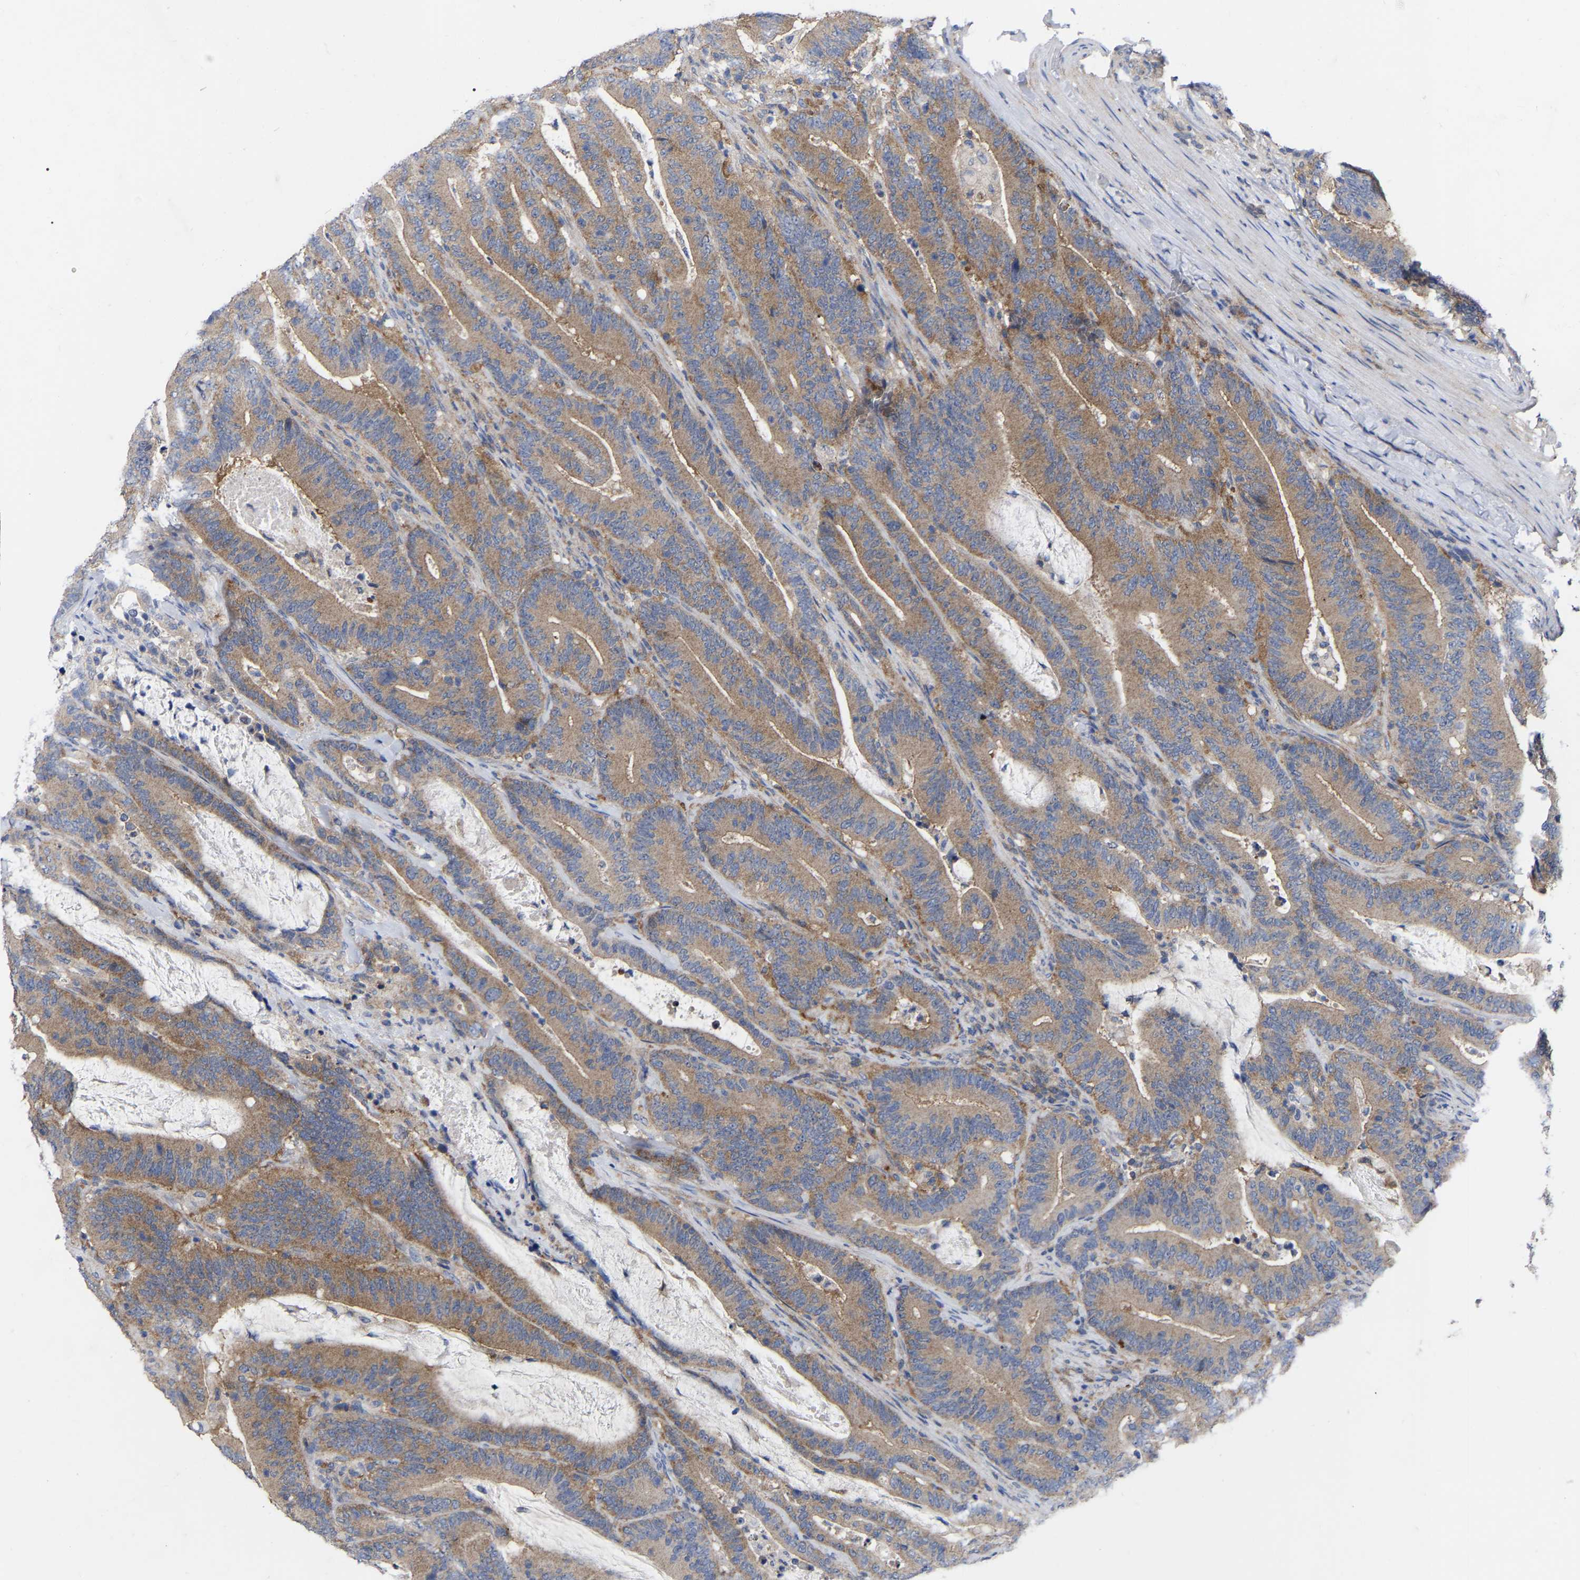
{"staining": {"intensity": "weak", "quantity": ">75%", "location": "cytoplasmic/membranous"}, "tissue": "colorectal cancer", "cell_type": "Tumor cells", "image_type": "cancer", "snomed": [{"axis": "morphology", "description": "Adenocarcinoma, NOS"}, {"axis": "topography", "description": "Colon"}], "caption": "High-power microscopy captured an immunohistochemistry (IHC) photomicrograph of colorectal cancer (adenocarcinoma), revealing weak cytoplasmic/membranous staining in about >75% of tumor cells.", "gene": "TCP1", "patient": {"sex": "female", "age": 66}}